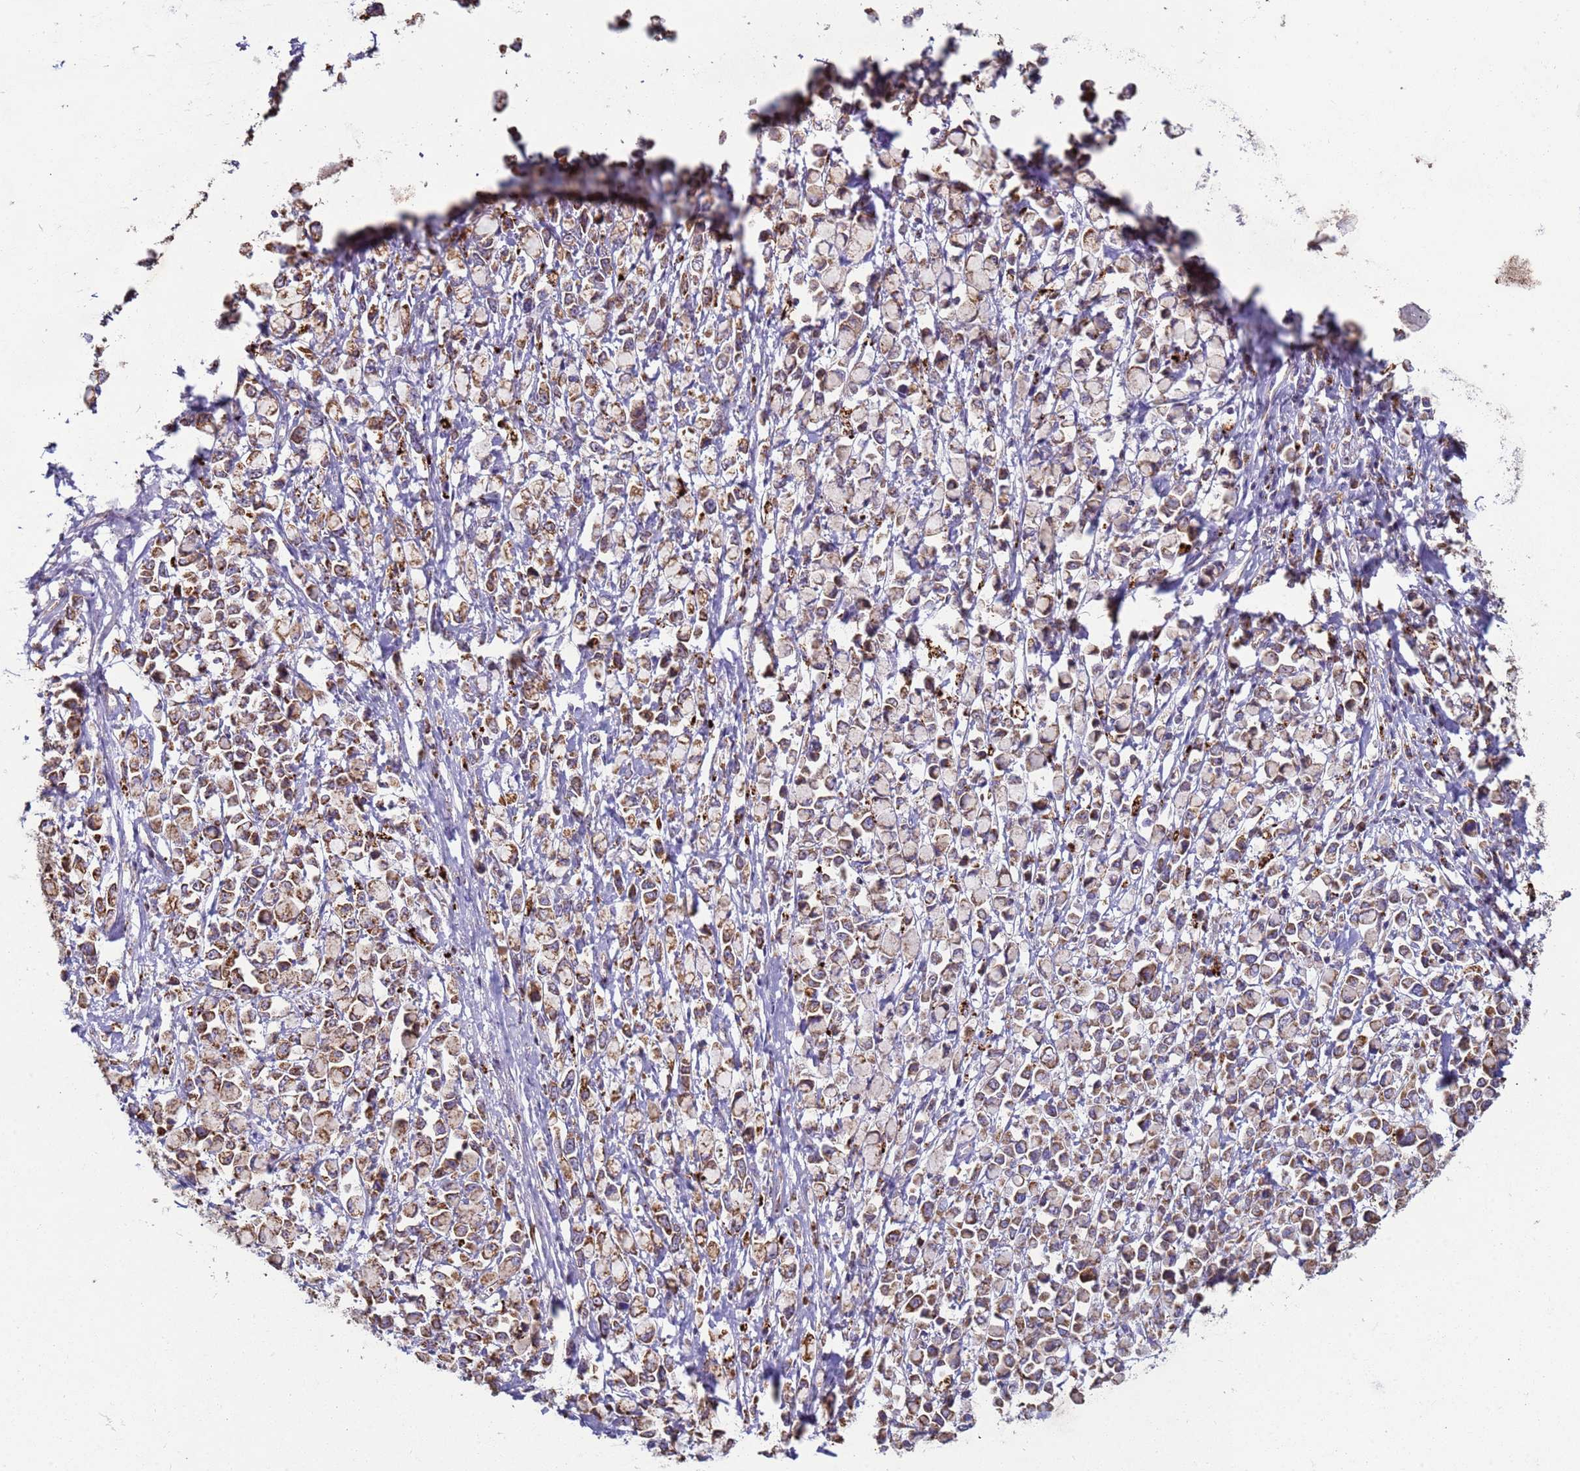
{"staining": {"intensity": "moderate", "quantity": ">75%", "location": "cytoplasmic/membranous"}, "tissue": "stomach cancer", "cell_type": "Tumor cells", "image_type": "cancer", "snomed": [{"axis": "morphology", "description": "Adenocarcinoma, NOS"}, {"axis": "topography", "description": "Stomach"}], "caption": "Adenocarcinoma (stomach) tissue exhibits moderate cytoplasmic/membranous expression in about >75% of tumor cells, visualized by immunohistochemistry. The staining was performed using DAB (3,3'-diaminobenzidine), with brown indicating positive protein expression. Nuclei are stained blue with hematoxylin.", "gene": "FBXO33", "patient": {"sex": "female", "age": 81}}